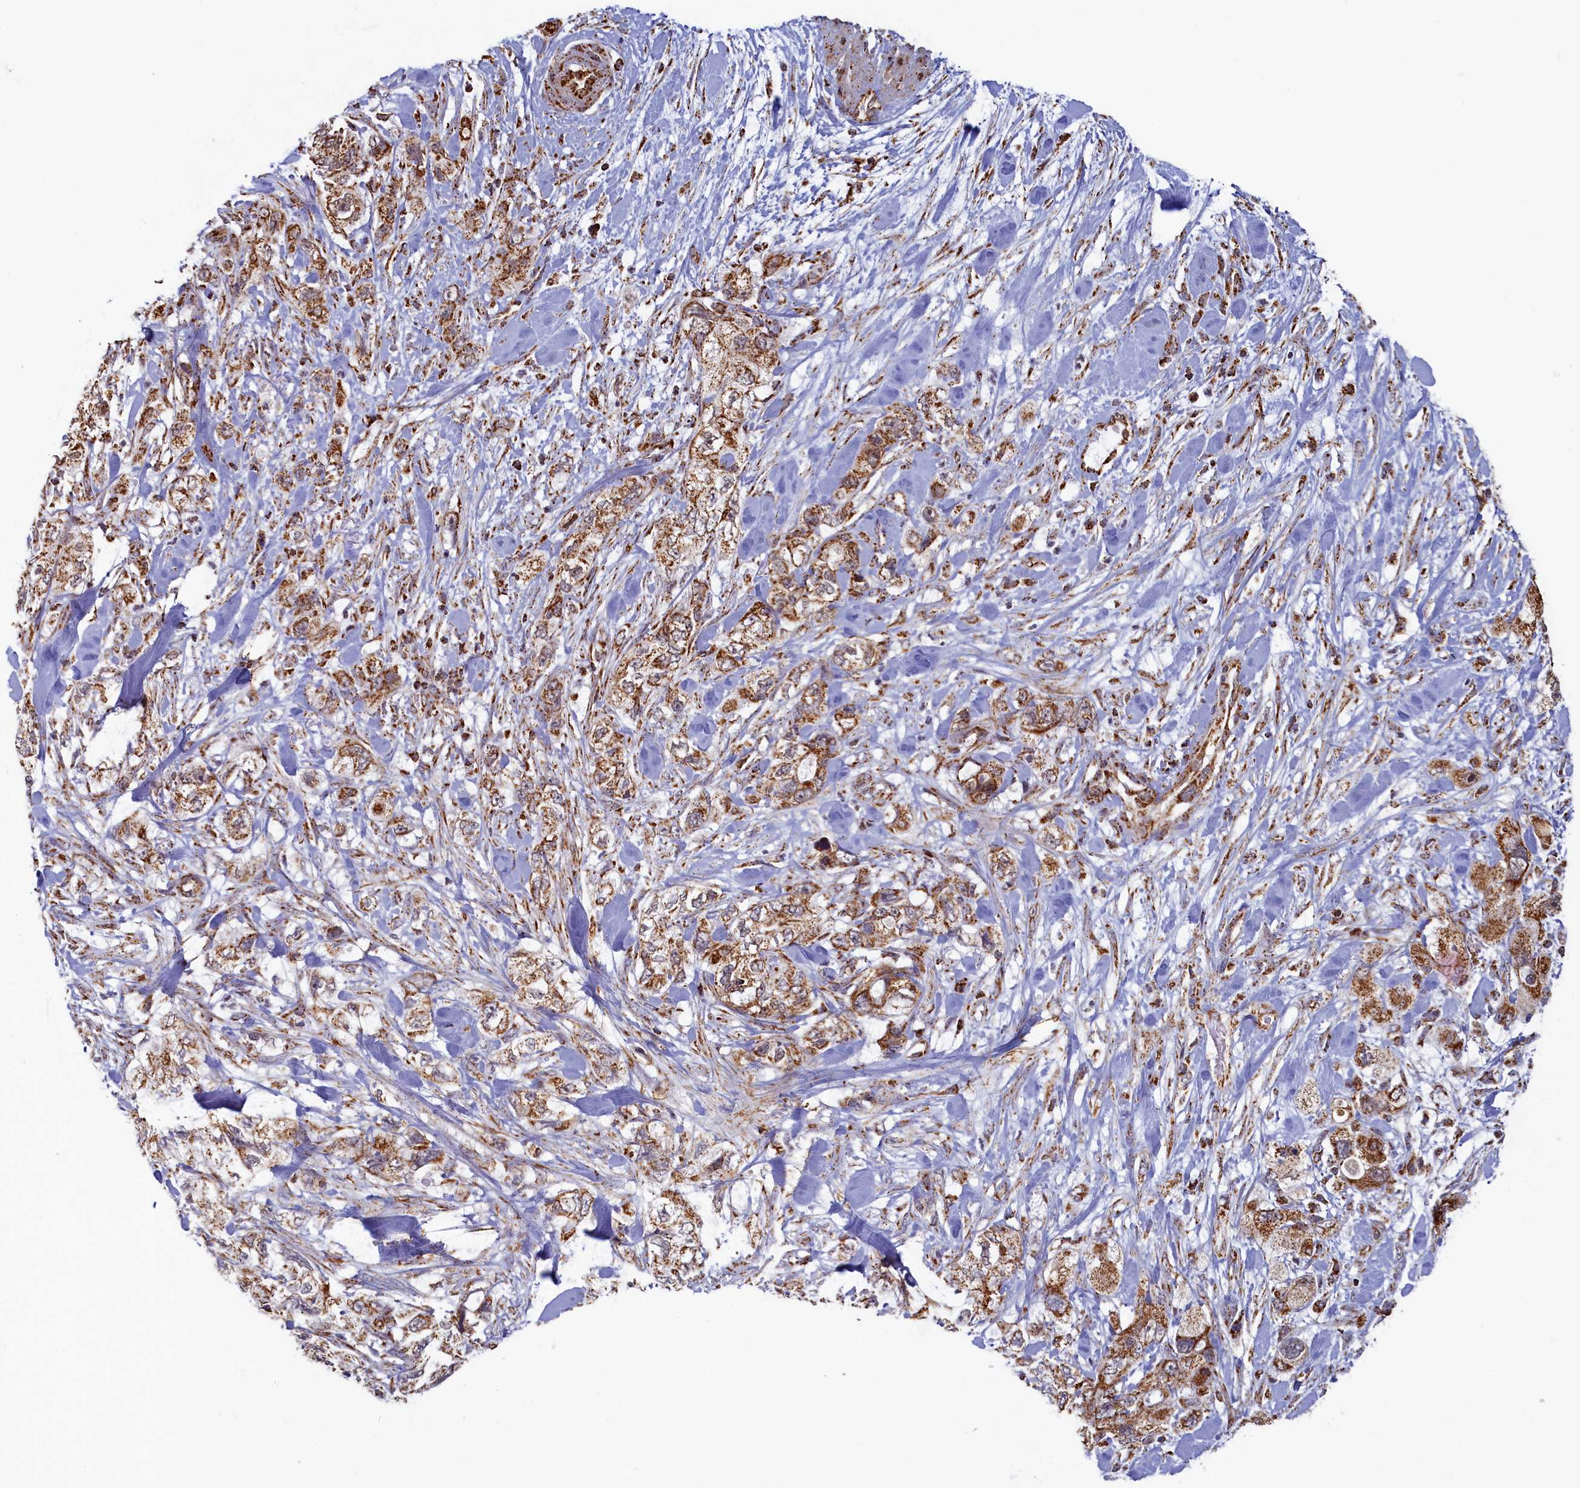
{"staining": {"intensity": "moderate", "quantity": ">75%", "location": "cytoplasmic/membranous"}, "tissue": "pancreatic cancer", "cell_type": "Tumor cells", "image_type": "cancer", "snomed": [{"axis": "morphology", "description": "Adenocarcinoma, NOS"}, {"axis": "topography", "description": "Pancreas"}], "caption": "Human adenocarcinoma (pancreatic) stained with a brown dye shows moderate cytoplasmic/membranous positive expression in approximately >75% of tumor cells.", "gene": "SPR", "patient": {"sex": "female", "age": 73}}